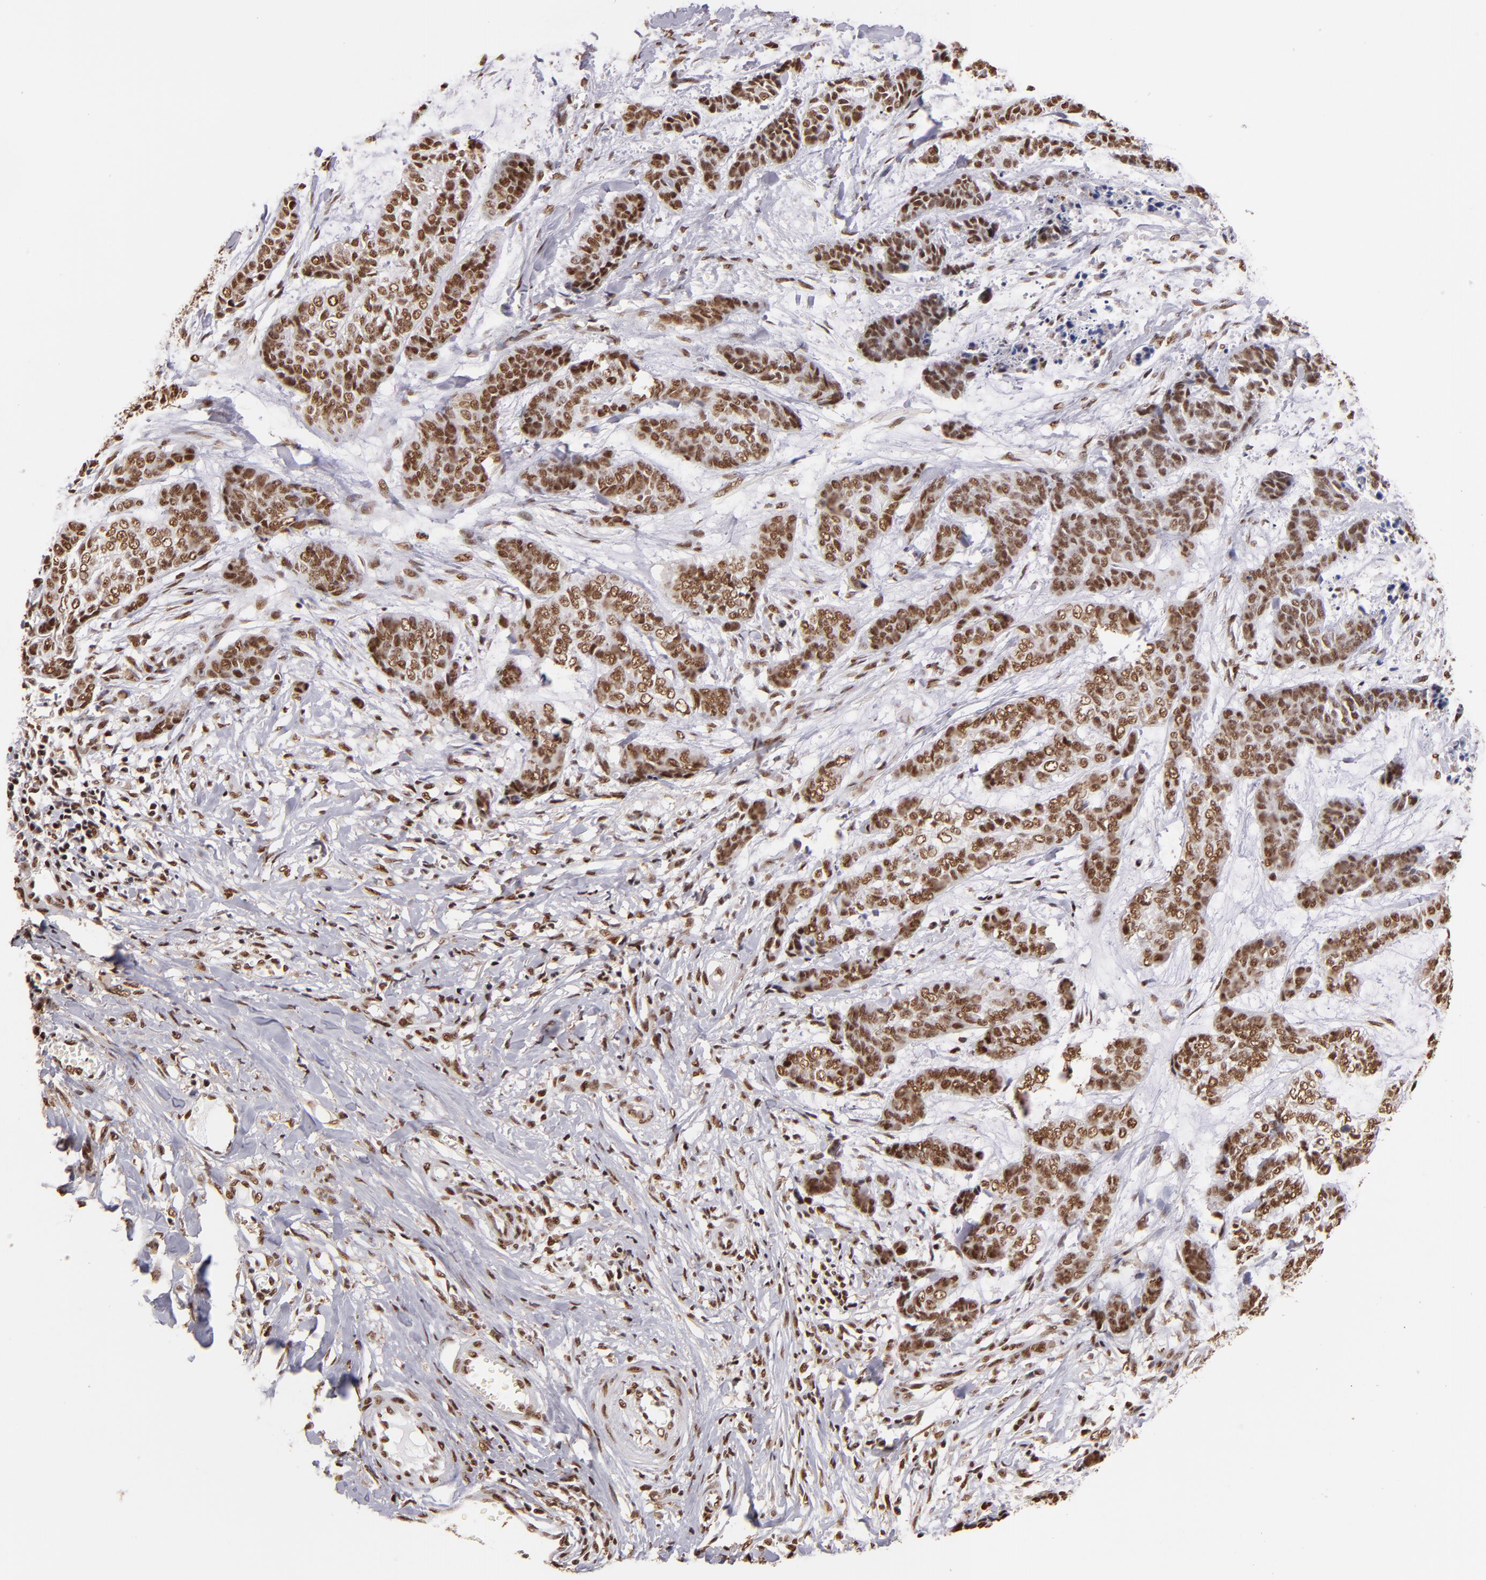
{"staining": {"intensity": "moderate", "quantity": ">75%", "location": "cytoplasmic/membranous,nuclear"}, "tissue": "skin cancer", "cell_type": "Tumor cells", "image_type": "cancer", "snomed": [{"axis": "morphology", "description": "Basal cell carcinoma"}, {"axis": "topography", "description": "Skin"}], "caption": "Immunohistochemistry (IHC) micrograph of neoplastic tissue: human skin basal cell carcinoma stained using immunohistochemistry displays medium levels of moderate protein expression localized specifically in the cytoplasmic/membranous and nuclear of tumor cells, appearing as a cytoplasmic/membranous and nuclear brown color.", "gene": "SP1", "patient": {"sex": "female", "age": 64}}